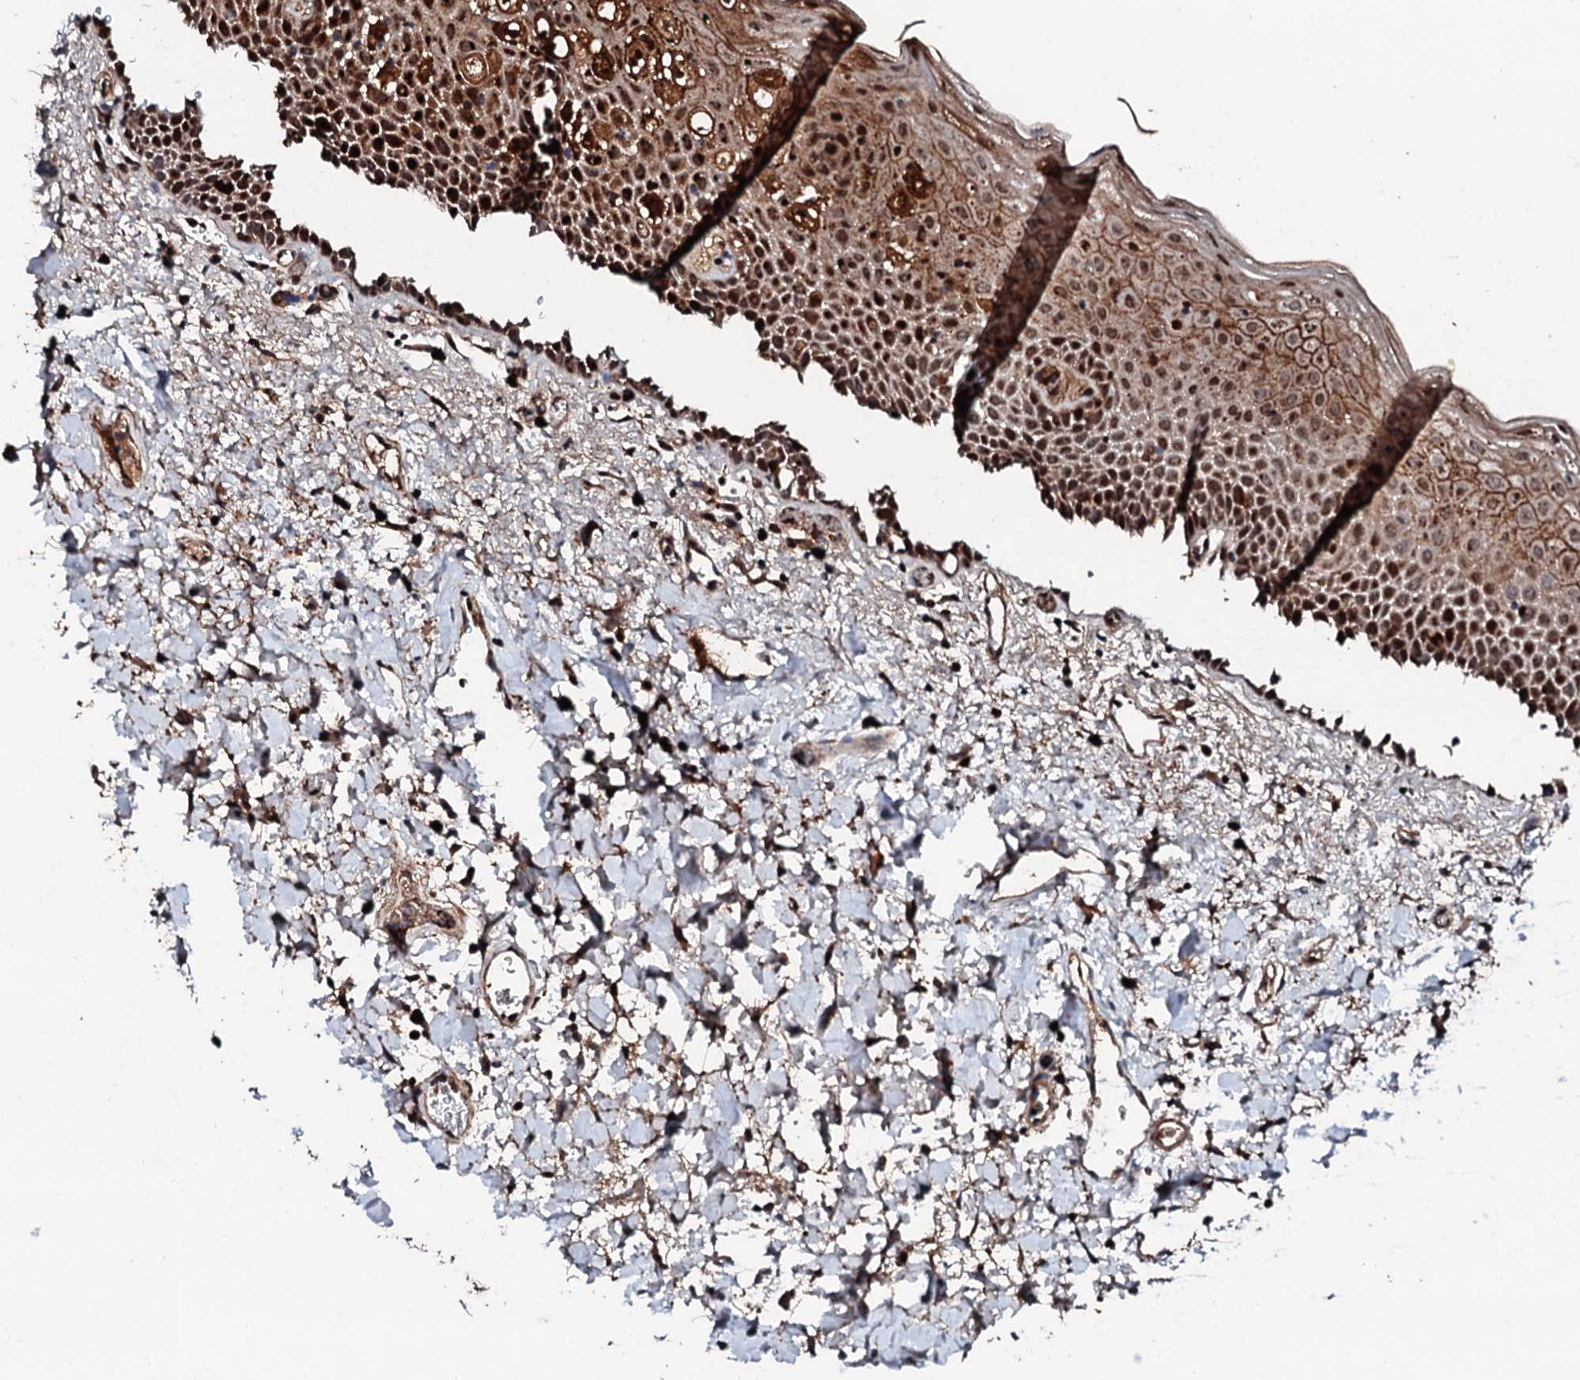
{"staining": {"intensity": "strong", "quantity": "25%-75%", "location": "cytoplasmic/membranous,nuclear"}, "tissue": "oral mucosa", "cell_type": "Squamous epithelial cells", "image_type": "normal", "snomed": [{"axis": "morphology", "description": "Normal tissue, NOS"}, {"axis": "topography", "description": "Oral tissue"}], "caption": "This is a histology image of IHC staining of benign oral mucosa, which shows strong staining in the cytoplasmic/membranous,nuclear of squamous epithelial cells.", "gene": "KIF18A", "patient": {"sex": "male", "age": 74}}